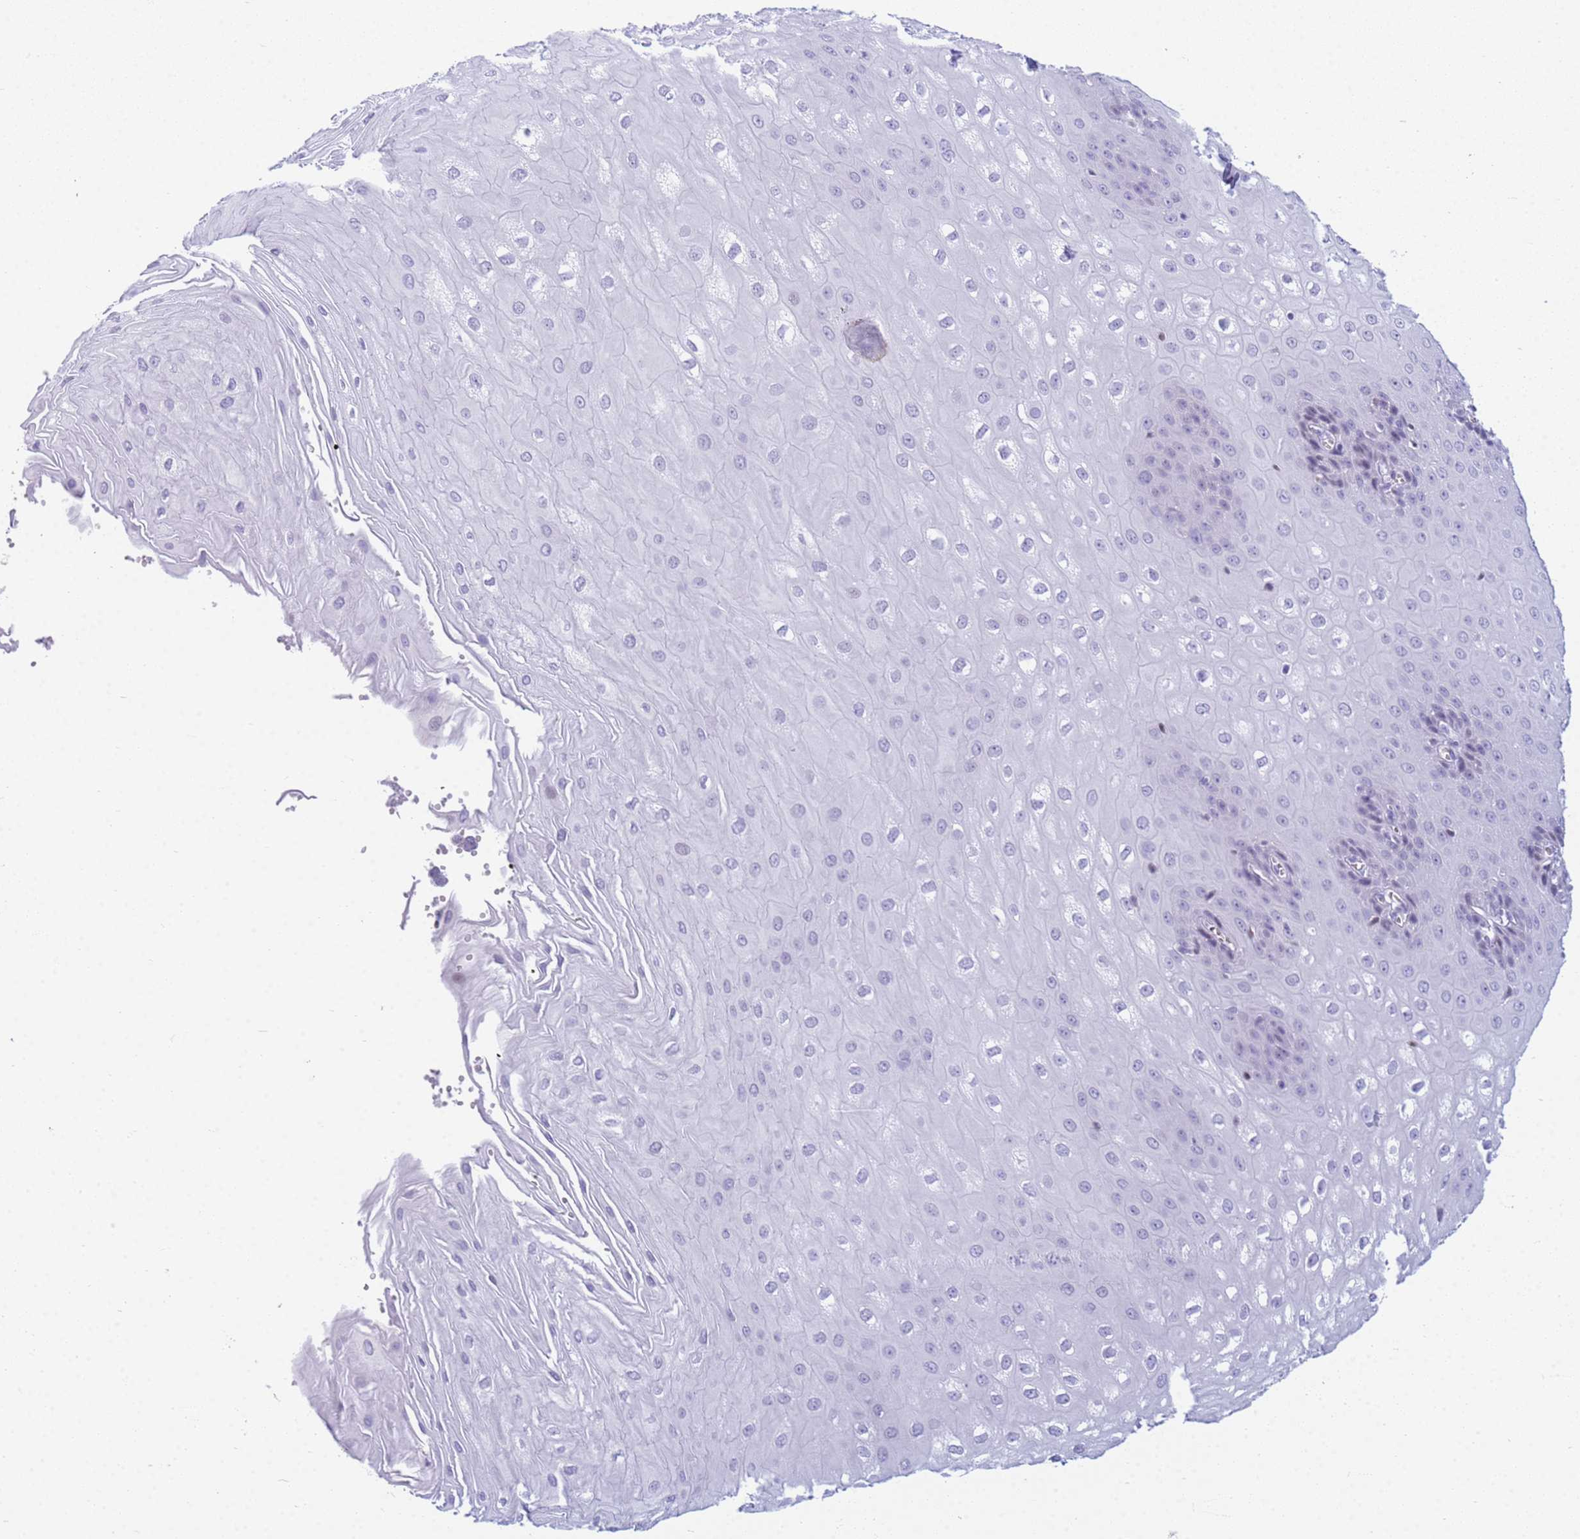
{"staining": {"intensity": "negative", "quantity": "none", "location": "none"}, "tissue": "esophagus", "cell_type": "Squamous epithelial cells", "image_type": "normal", "snomed": [{"axis": "morphology", "description": "Normal tissue, NOS"}, {"axis": "topography", "description": "Esophagus"}], "caption": "Immunohistochemistry histopathology image of unremarkable esophagus stained for a protein (brown), which shows no staining in squamous epithelial cells.", "gene": "SNX20", "patient": {"sex": "male", "age": 60}}